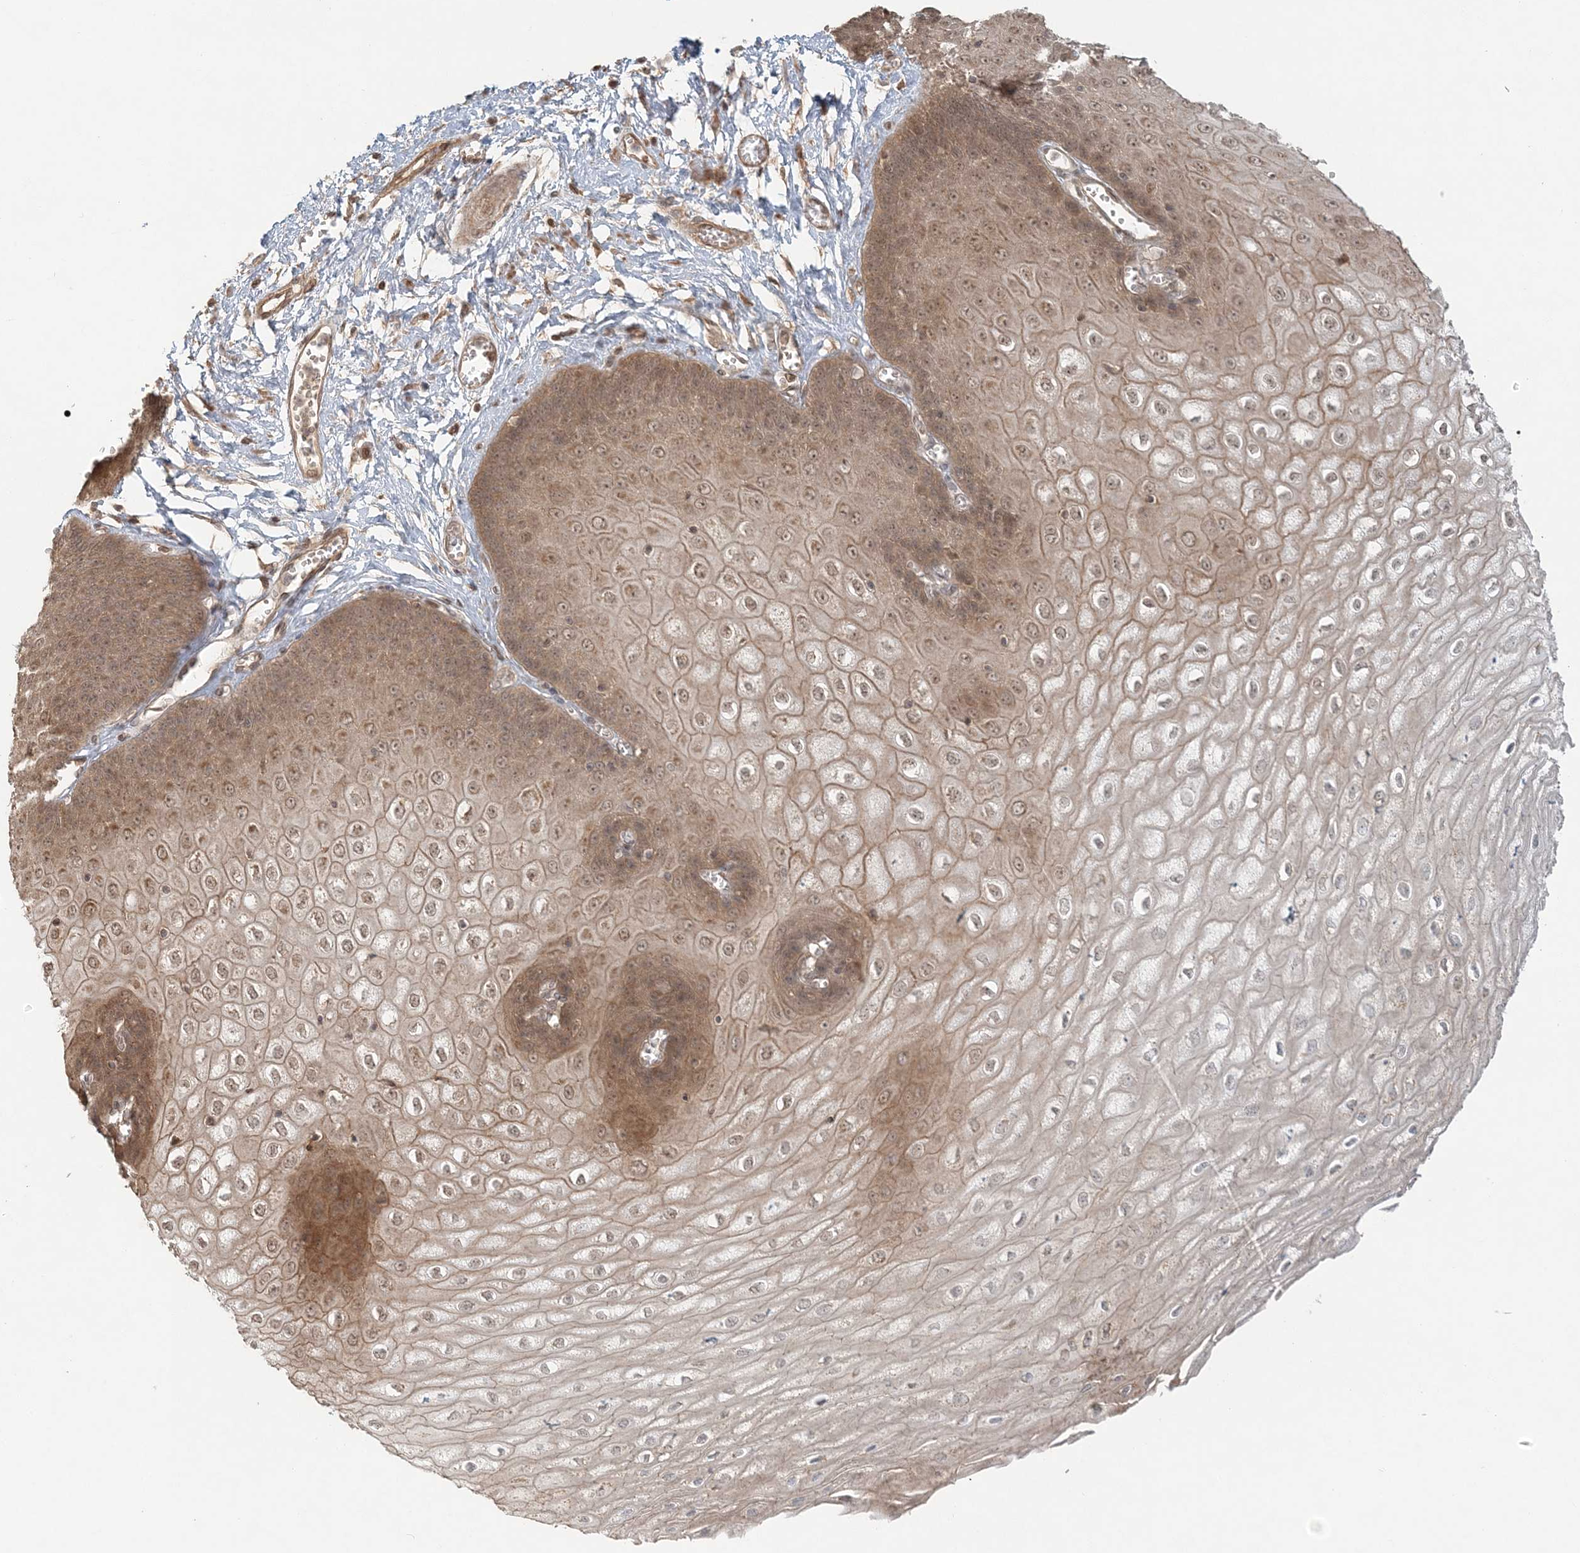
{"staining": {"intensity": "moderate", "quantity": ">75%", "location": "cytoplasmic/membranous,nuclear"}, "tissue": "esophagus", "cell_type": "Squamous epithelial cells", "image_type": "normal", "snomed": [{"axis": "morphology", "description": "Normal tissue, NOS"}, {"axis": "topography", "description": "Esophagus"}], "caption": "Esophagus stained with DAB immunohistochemistry exhibits medium levels of moderate cytoplasmic/membranous,nuclear positivity in about >75% of squamous epithelial cells.", "gene": "KIAA0232", "patient": {"sex": "male", "age": 60}}